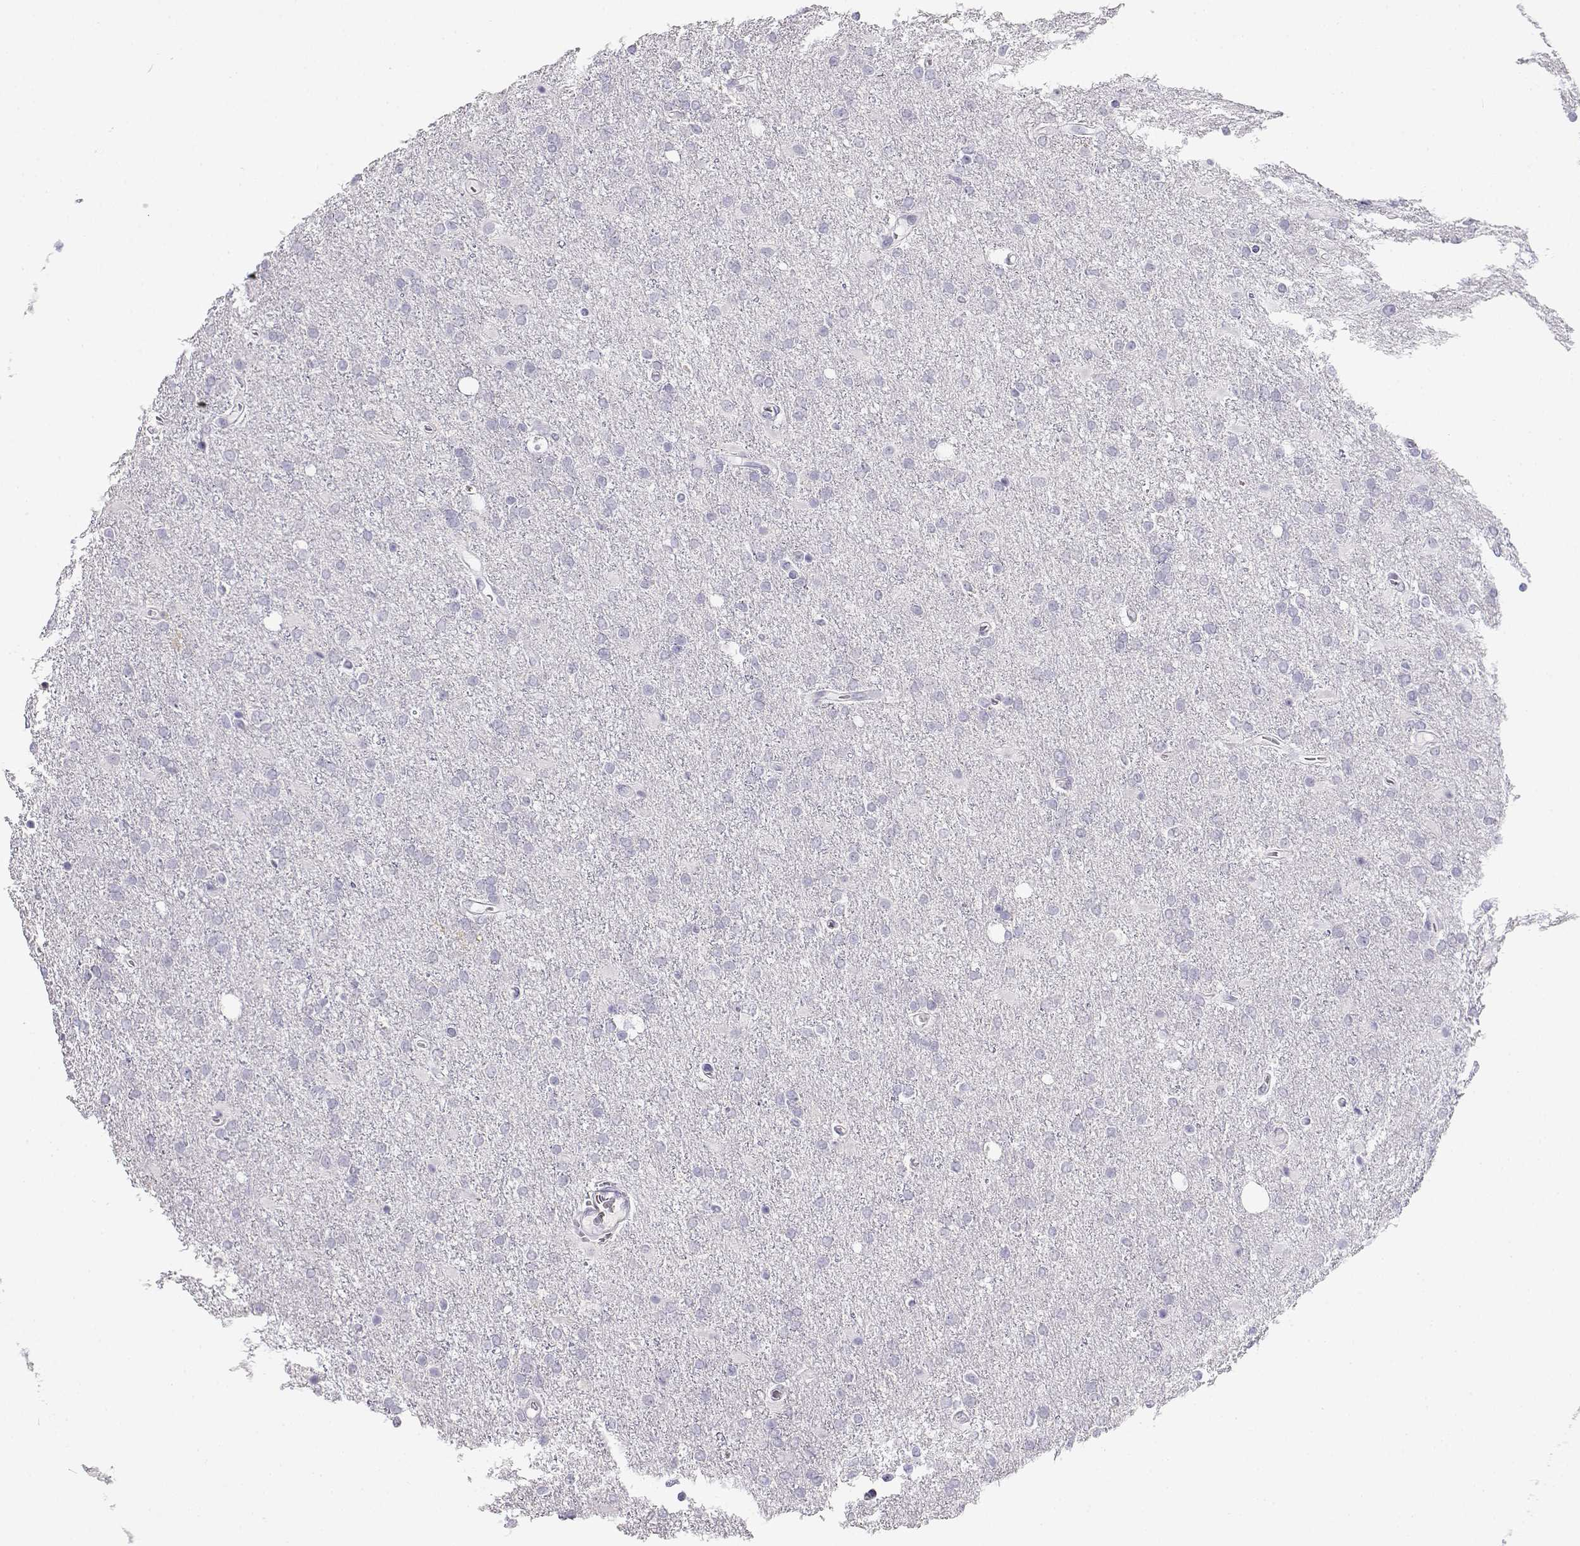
{"staining": {"intensity": "negative", "quantity": "none", "location": "none"}, "tissue": "glioma", "cell_type": "Tumor cells", "image_type": "cancer", "snomed": [{"axis": "morphology", "description": "Glioma, malignant, High grade"}, {"axis": "topography", "description": "Cerebral cortex"}], "caption": "Immunohistochemistry (IHC) image of human glioma stained for a protein (brown), which demonstrates no positivity in tumor cells.", "gene": "NUTM1", "patient": {"sex": "male", "age": 70}}